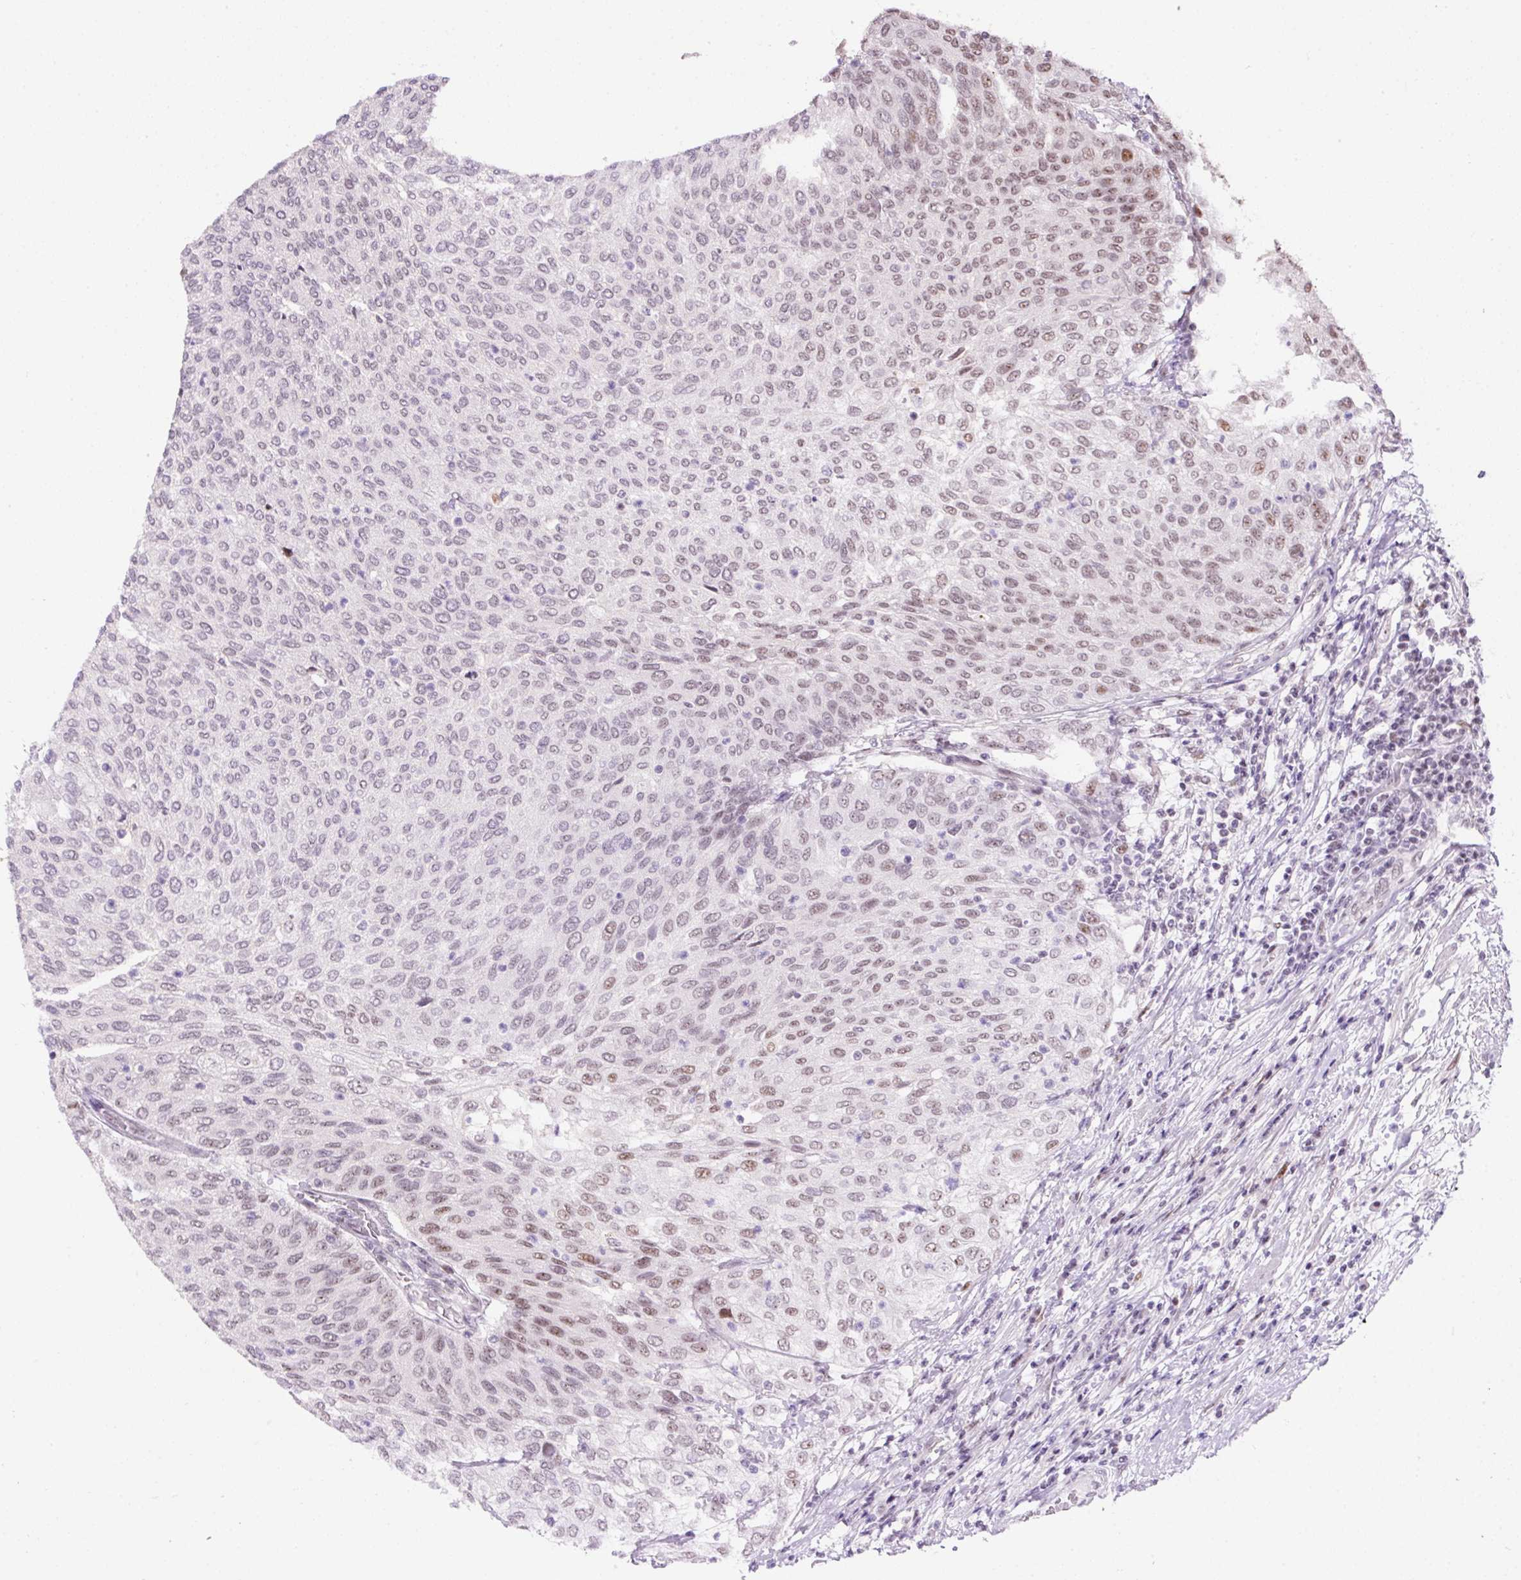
{"staining": {"intensity": "weak", "quantity": "25%-75%", "location": "nuclear"}, "tissue": "urothelial cancer", "cell_type": "Tumor cells", "image_type": "cancer", "snomed": [{"axis": "morphology", "description": "Urothelial carcinoma, Low grade"}, {"axis": "topography", "description": "Urinary bladder"}], "caption": "Immunohistochemical staining of human urothelial cancer exhibits low levels of weak nuclear expression in about 25%-75% of tumor cells.", "gene": "TAF1A", "patient": {"sex": "female", "age": 79}}